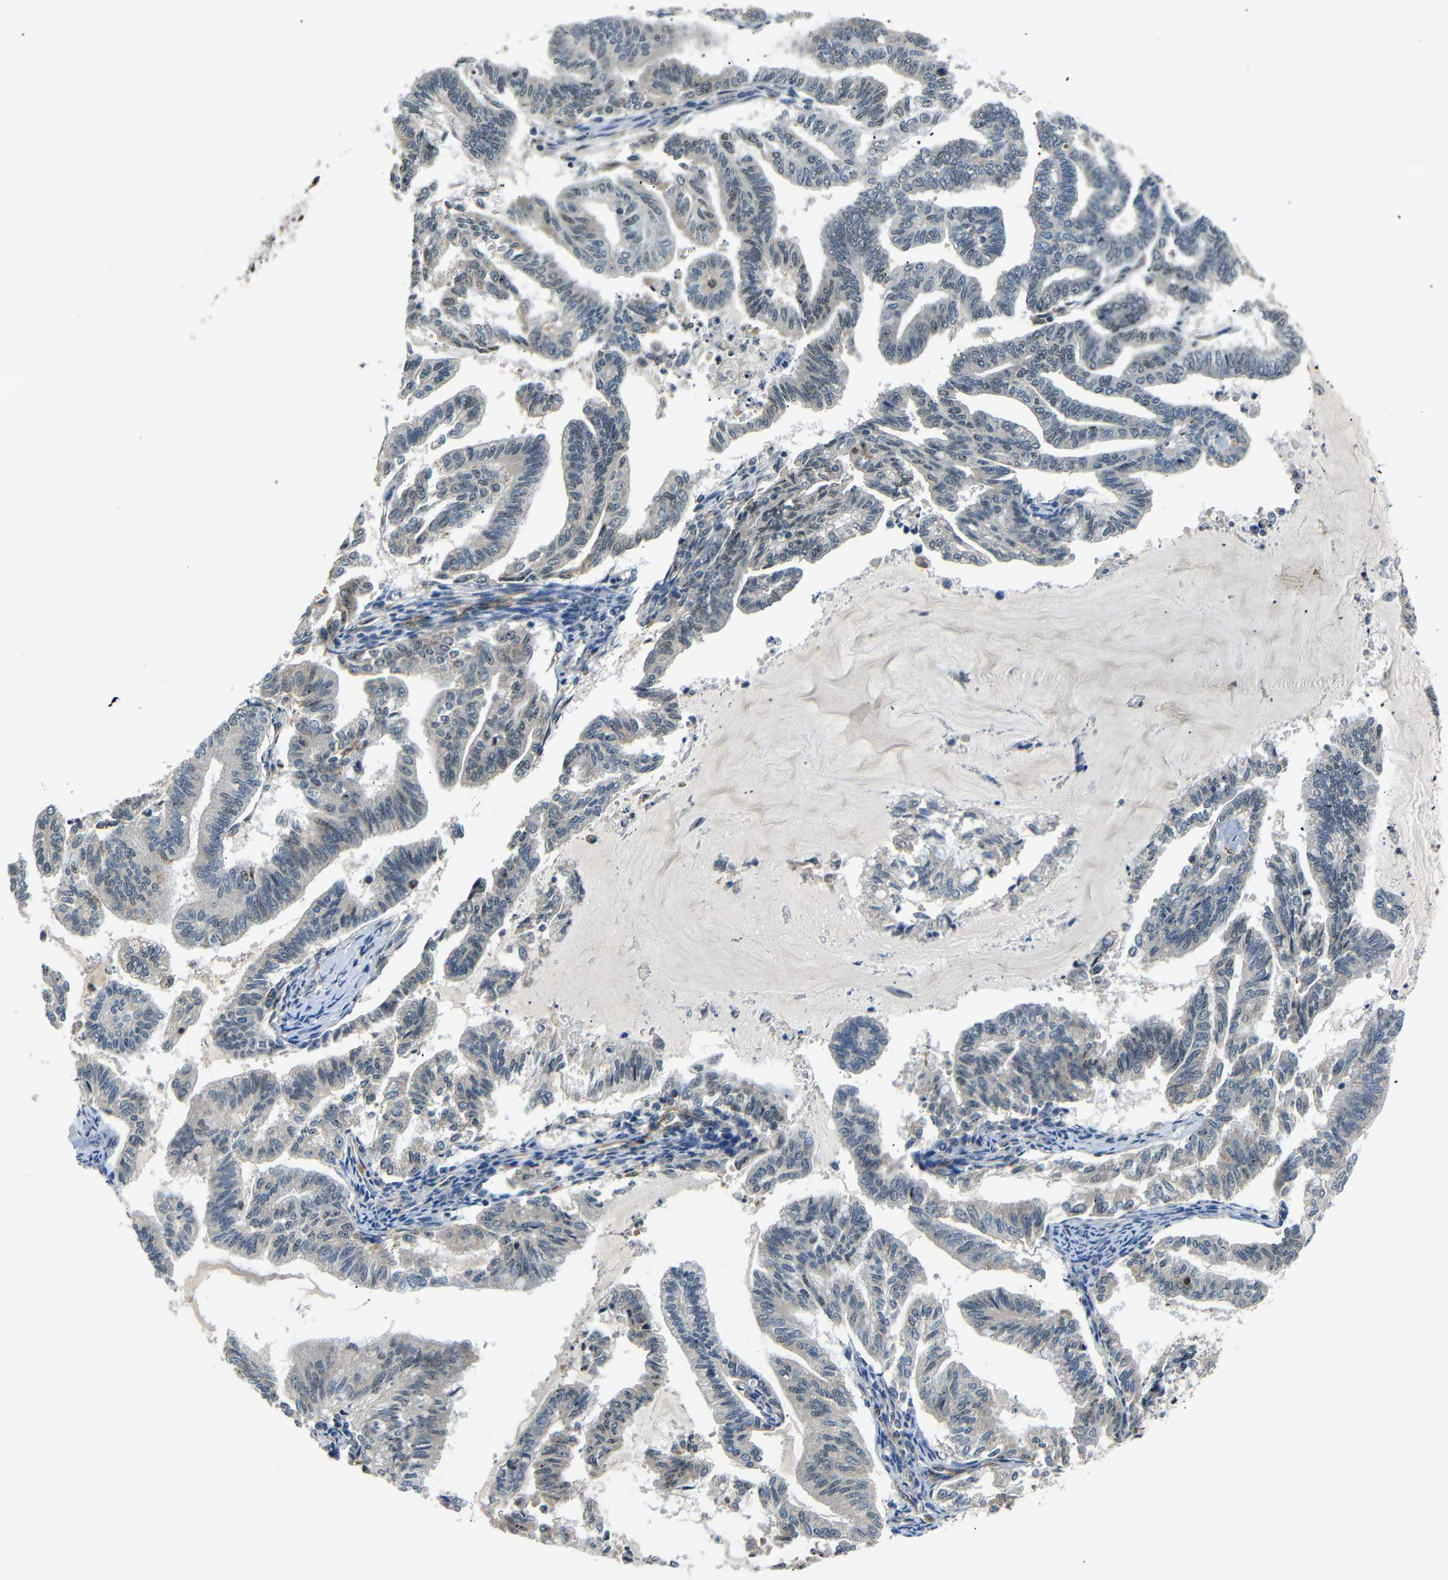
{"staining": {"intensity": "negative", "quantity": "none", "location": "none"}, "tissue": "endometrial cancer", "cell_type": "Tumor cells", "image_type": "cancer", "snomed": [{"axis": "morphology", "description": "Adenocarcinoma, NOS"}, {"axis": "topography", "description": "Endometrium"}], "caption": "Immunohistochemistry (IHC) of human endometrial cancer demonstrates no staining in tumor cells. The staining is performed using DAB (3,3'-diaminobenzidine) brown chromogen with nuclei counter-stained in using hematoxylin.", "gene": "PARN", "patient": {"sex": "female", "age": 79}}